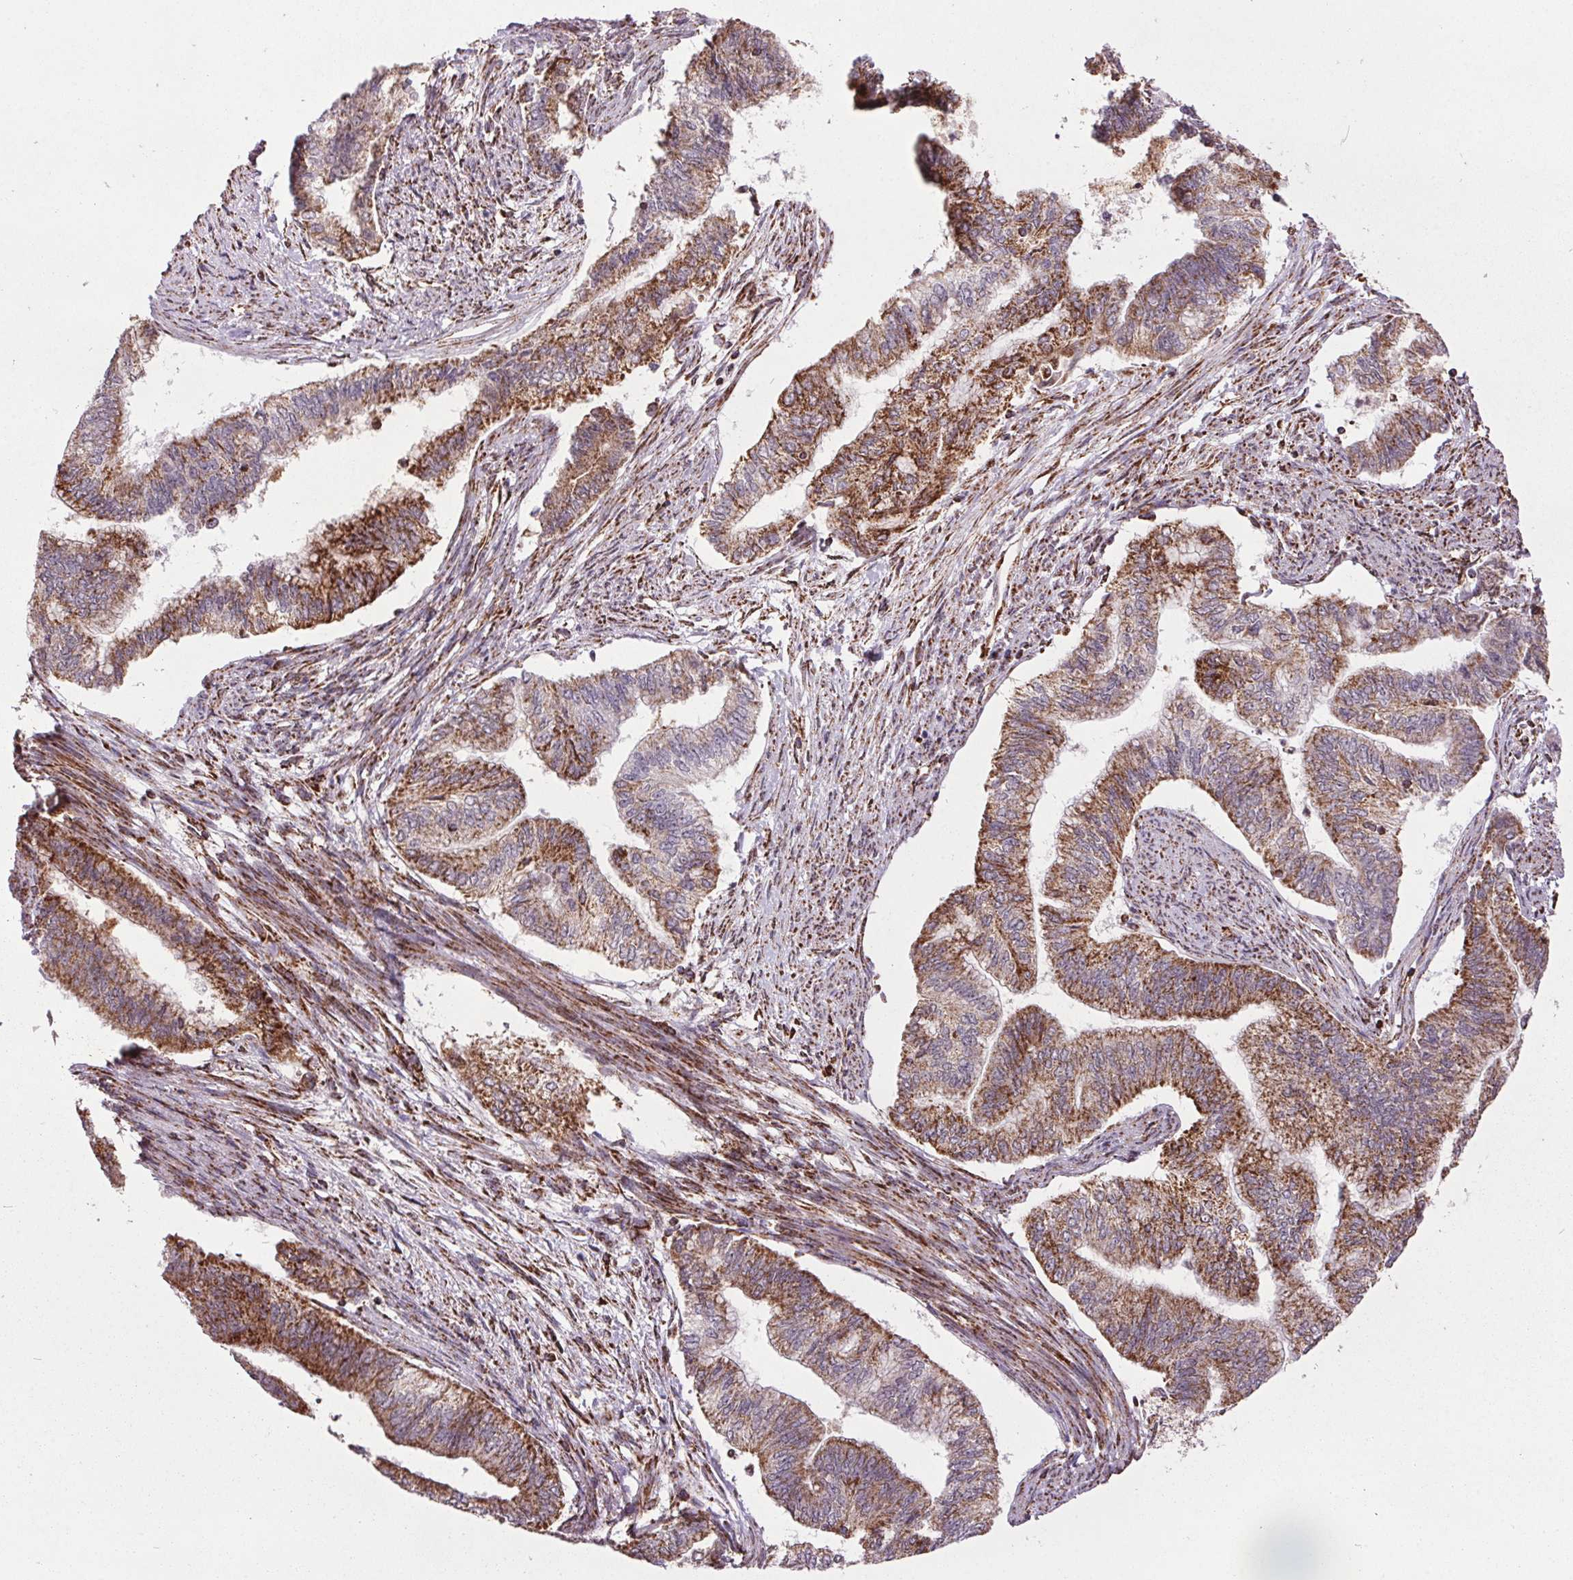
{"staining": {"intensity": "moderate", "quantity": ">75%", "location": "cytoplasmic/membranous"}, "tissue": "endometrial cancer", "cell_type": "Tumor cells", "image_type": "cancer", "snomed": [{"axis": "morphology", "description": "Adenocarcinoma, NOS"}, {"axis": "topography", "description": "Endometrium"}], "caption": "Endometrial cancer stained for a protein reveals moderate cytoplasmic/membranous positivity in tumor cells.", "gene": "NDUFS6", "patient": {"sex": "female", "age": 65}}